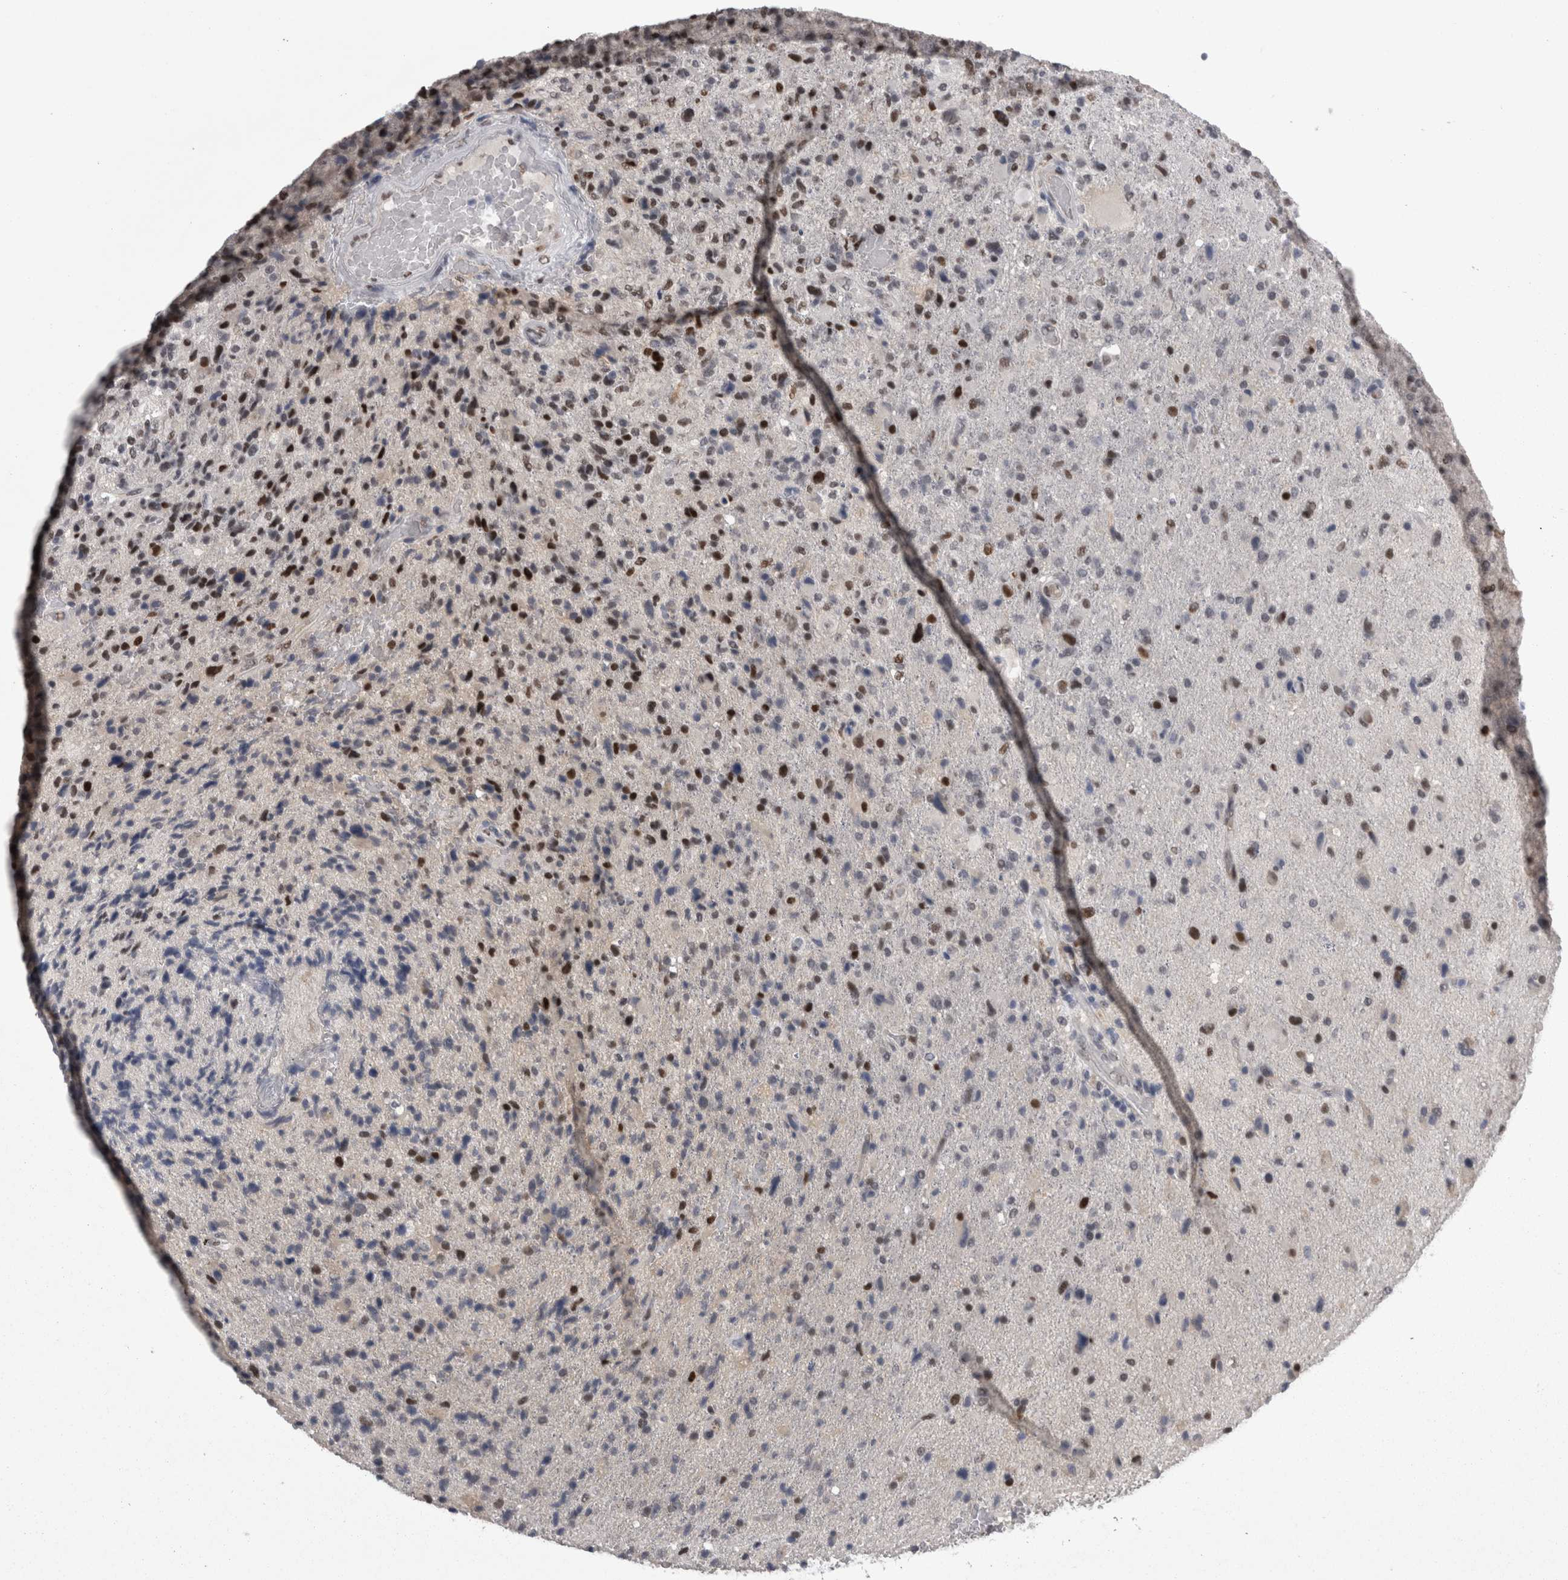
{"staining": {"intensity": "moderate", "quantity": "<25%", "location": "nuclear"}, "tissue": "glioma", "cell_type": "Tumor cells", "image_type": "cancer", "snomed": [{"axis": "morphology", "description": "Glioma, malignant, High grade"}, {"axis": "topography", "description": "Brain"}], "caption": "The immunohistochemical stain highlights moderate nuclear positivity in tumor cells of glioma tissue.", "gene": "C1orf54", "patient": {"sex": "male", "age": 72}}